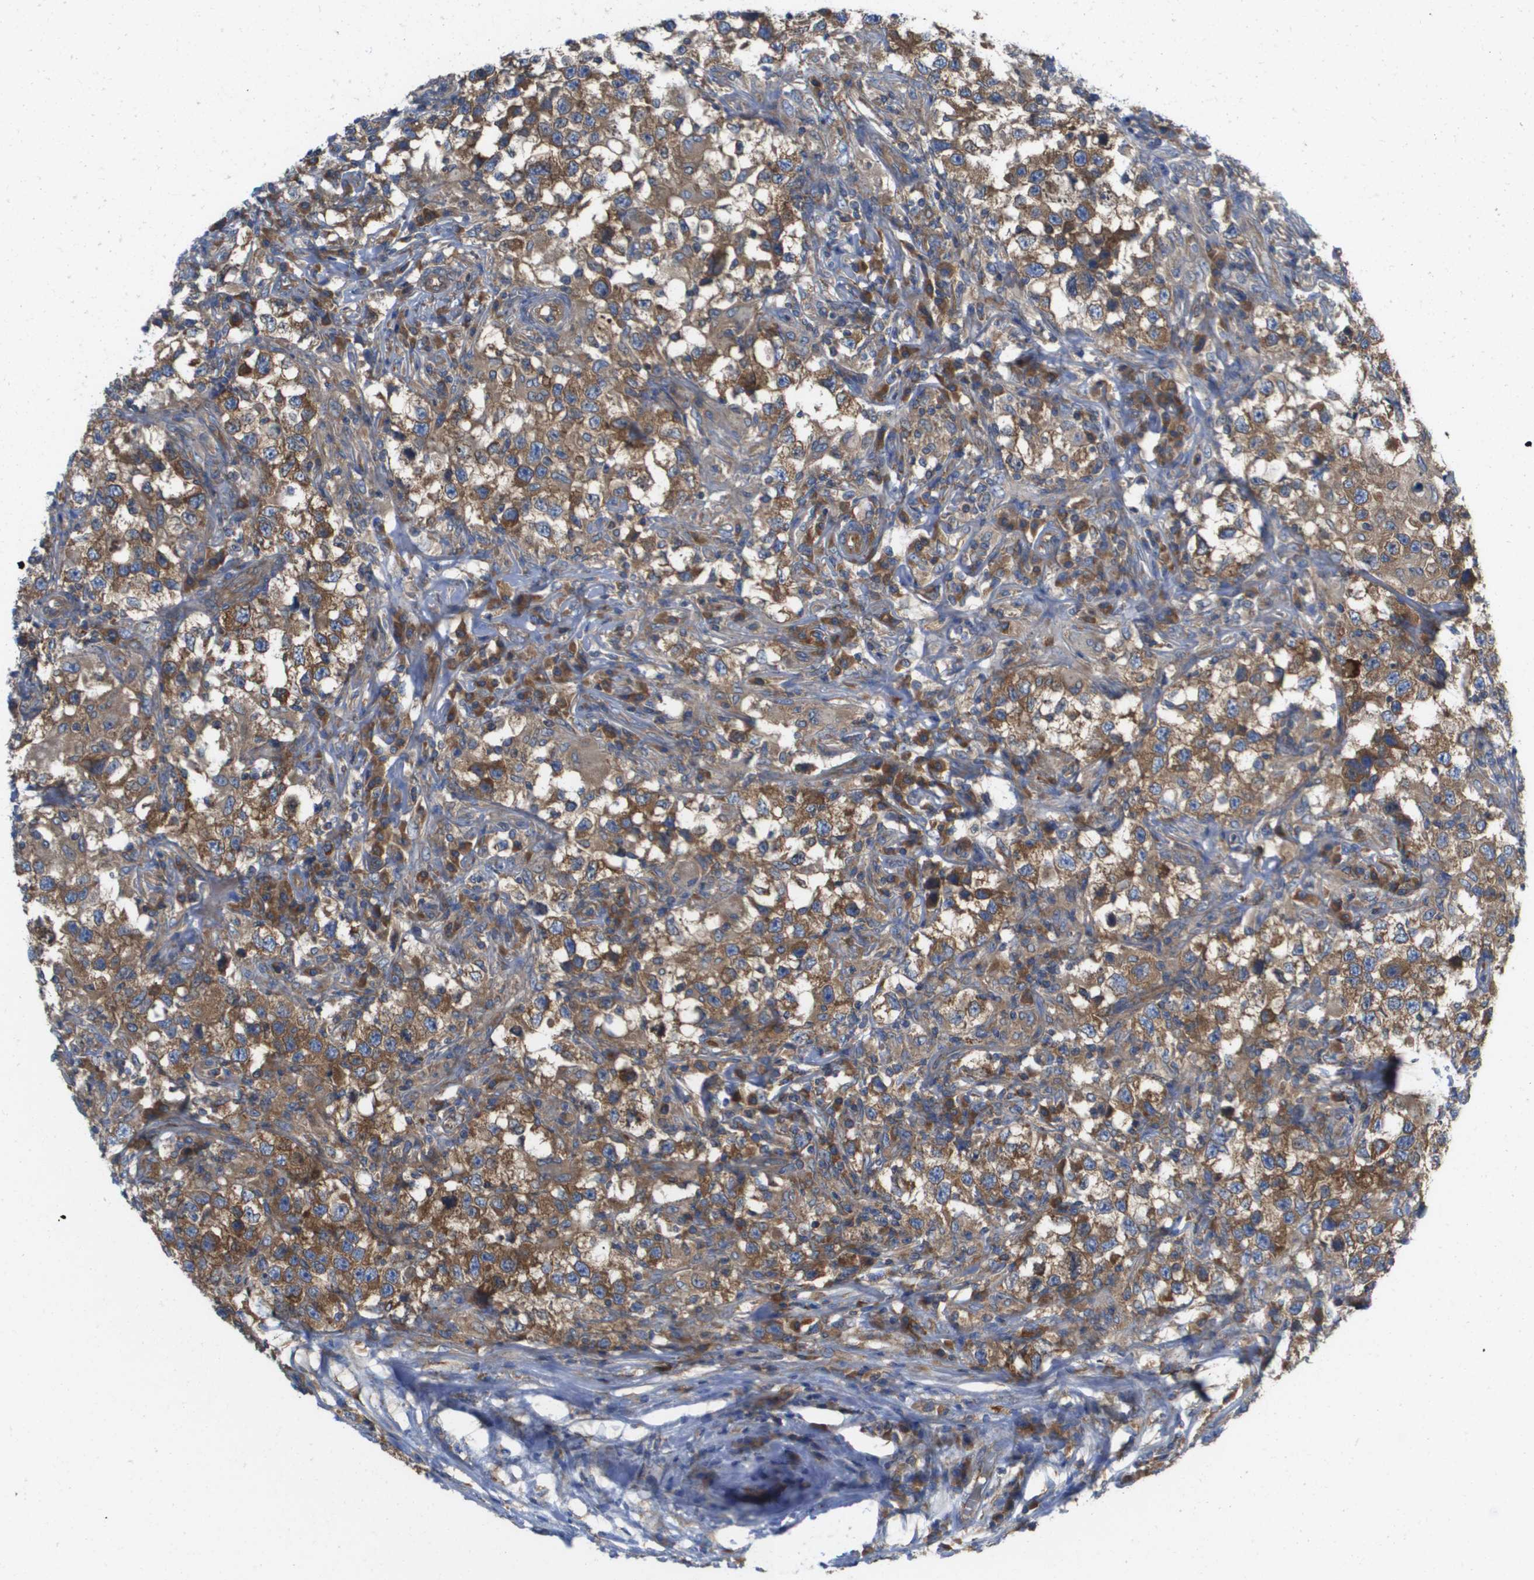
{"staining": {"intensity": "moderate", "quantity": ">75%", "location": "cytoplasmic/membranous"}, "tissue": "testis cancer", "cell_type": "Tumor cells", "image_type": "cancer", "snomed": [{"axis": "morphology", "description": "Carcinoma, Embryonal, NOS"}, {"axis": "topography", "description": "Testis"}], "caption": "Immunohistochemical staining of testis cancer reveals moderate cytoplasmic/membranous protein expression in approximately >75% of tumor cells.", "gene": "EIF4G2", "patient": {"sex": "male", "age": 21}}